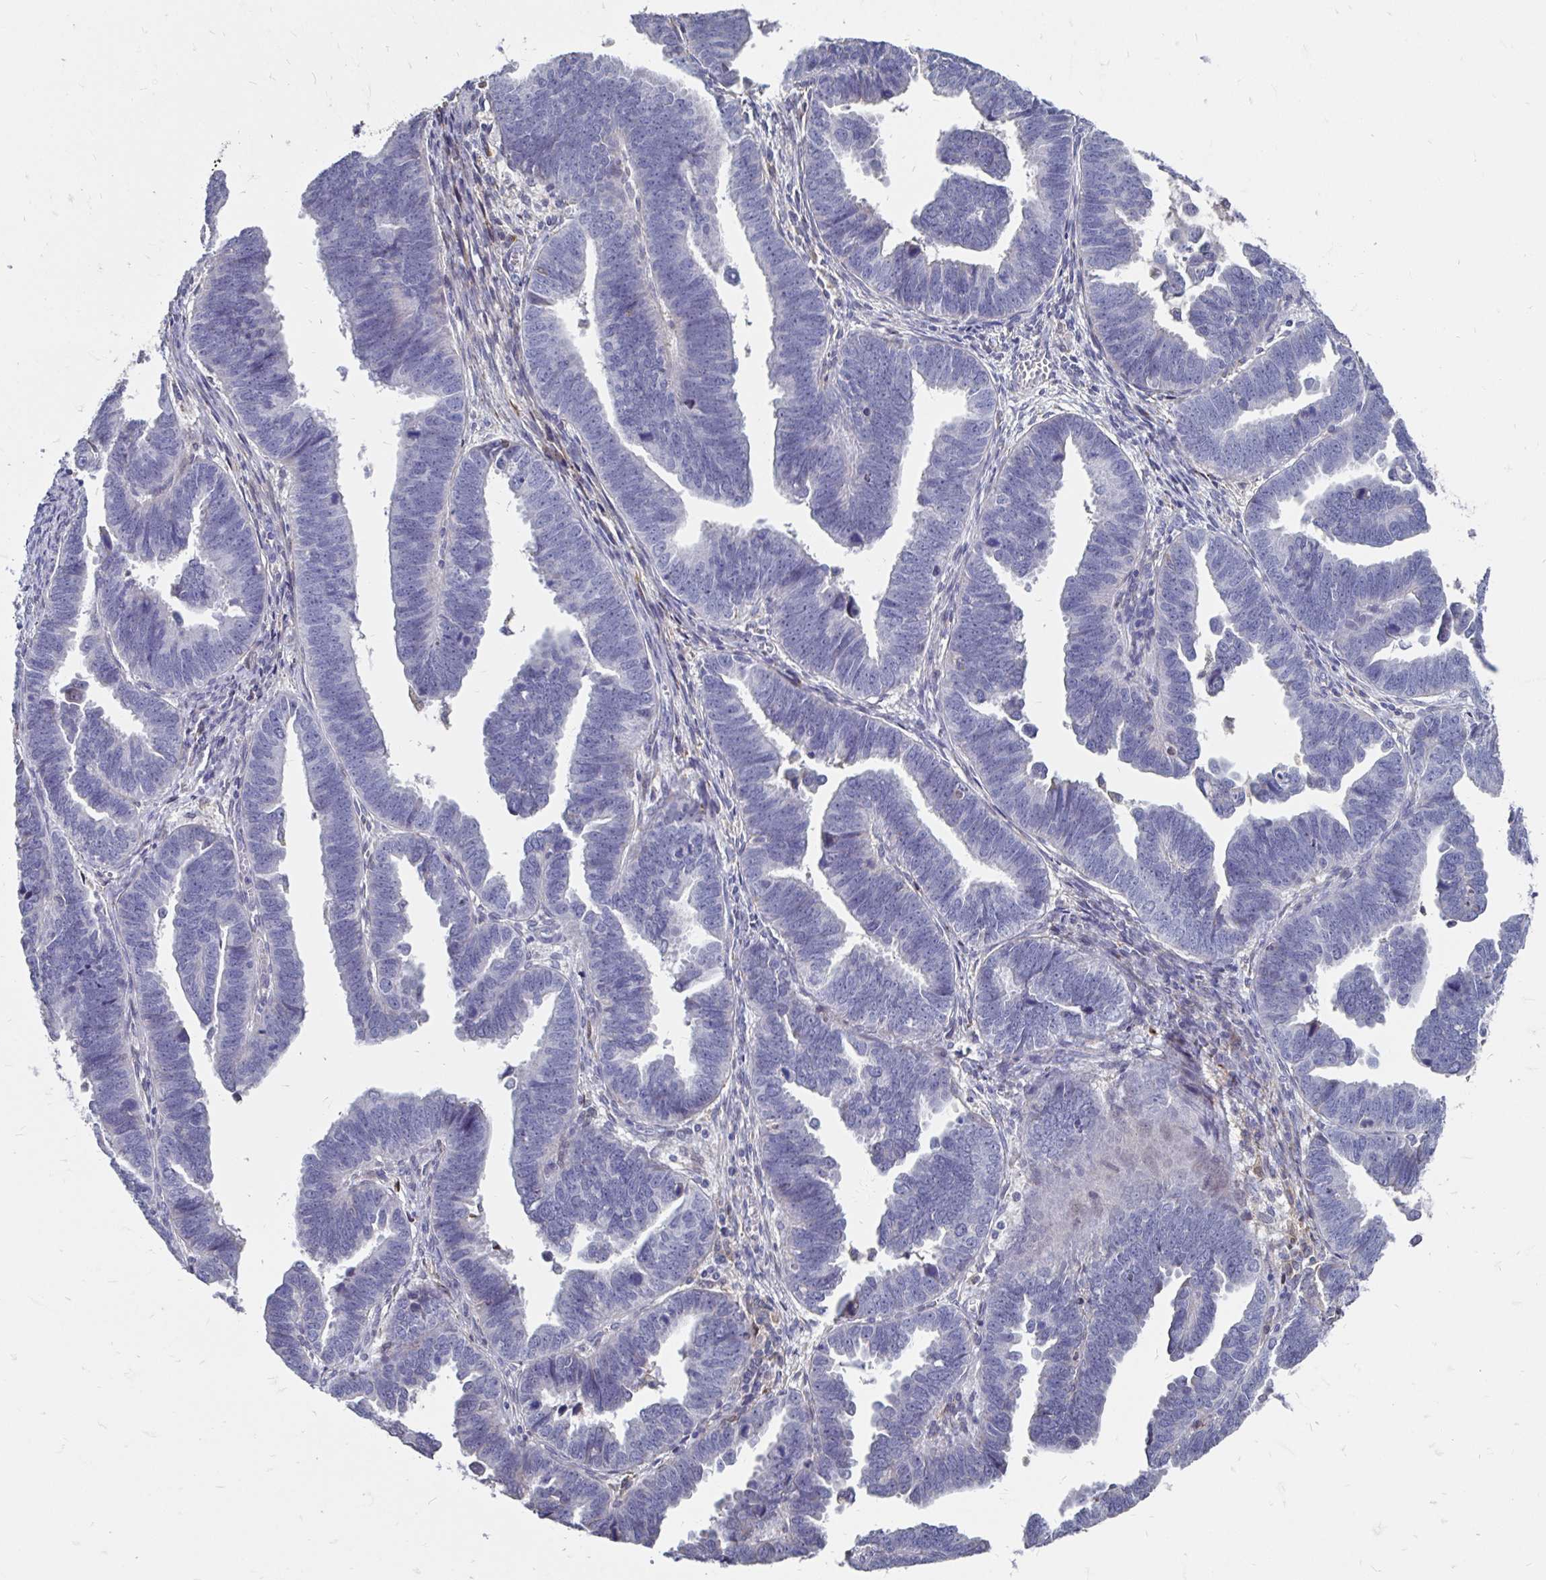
{"staining": {"intensity": "negative", "quantity": "none", "location": "none"}, "tissue": "endometrial cancer", "cell_type": "Tumor cells", "image_type": "cancer", "snomed": [{"axis": "morphology", "description": "Adenocarcinoma, NOS"}, {"axis": "topography", "description": "Endometrium"}], "caption": "This histopathology image is of endometrial cancer stained with immunohistochemistry to label a protein in brown with the nuclei are counter-stained blue. There is no expression in tumor cells.", "gene": "CDKL1", "patient": {"sex": "female", "age": 75}}